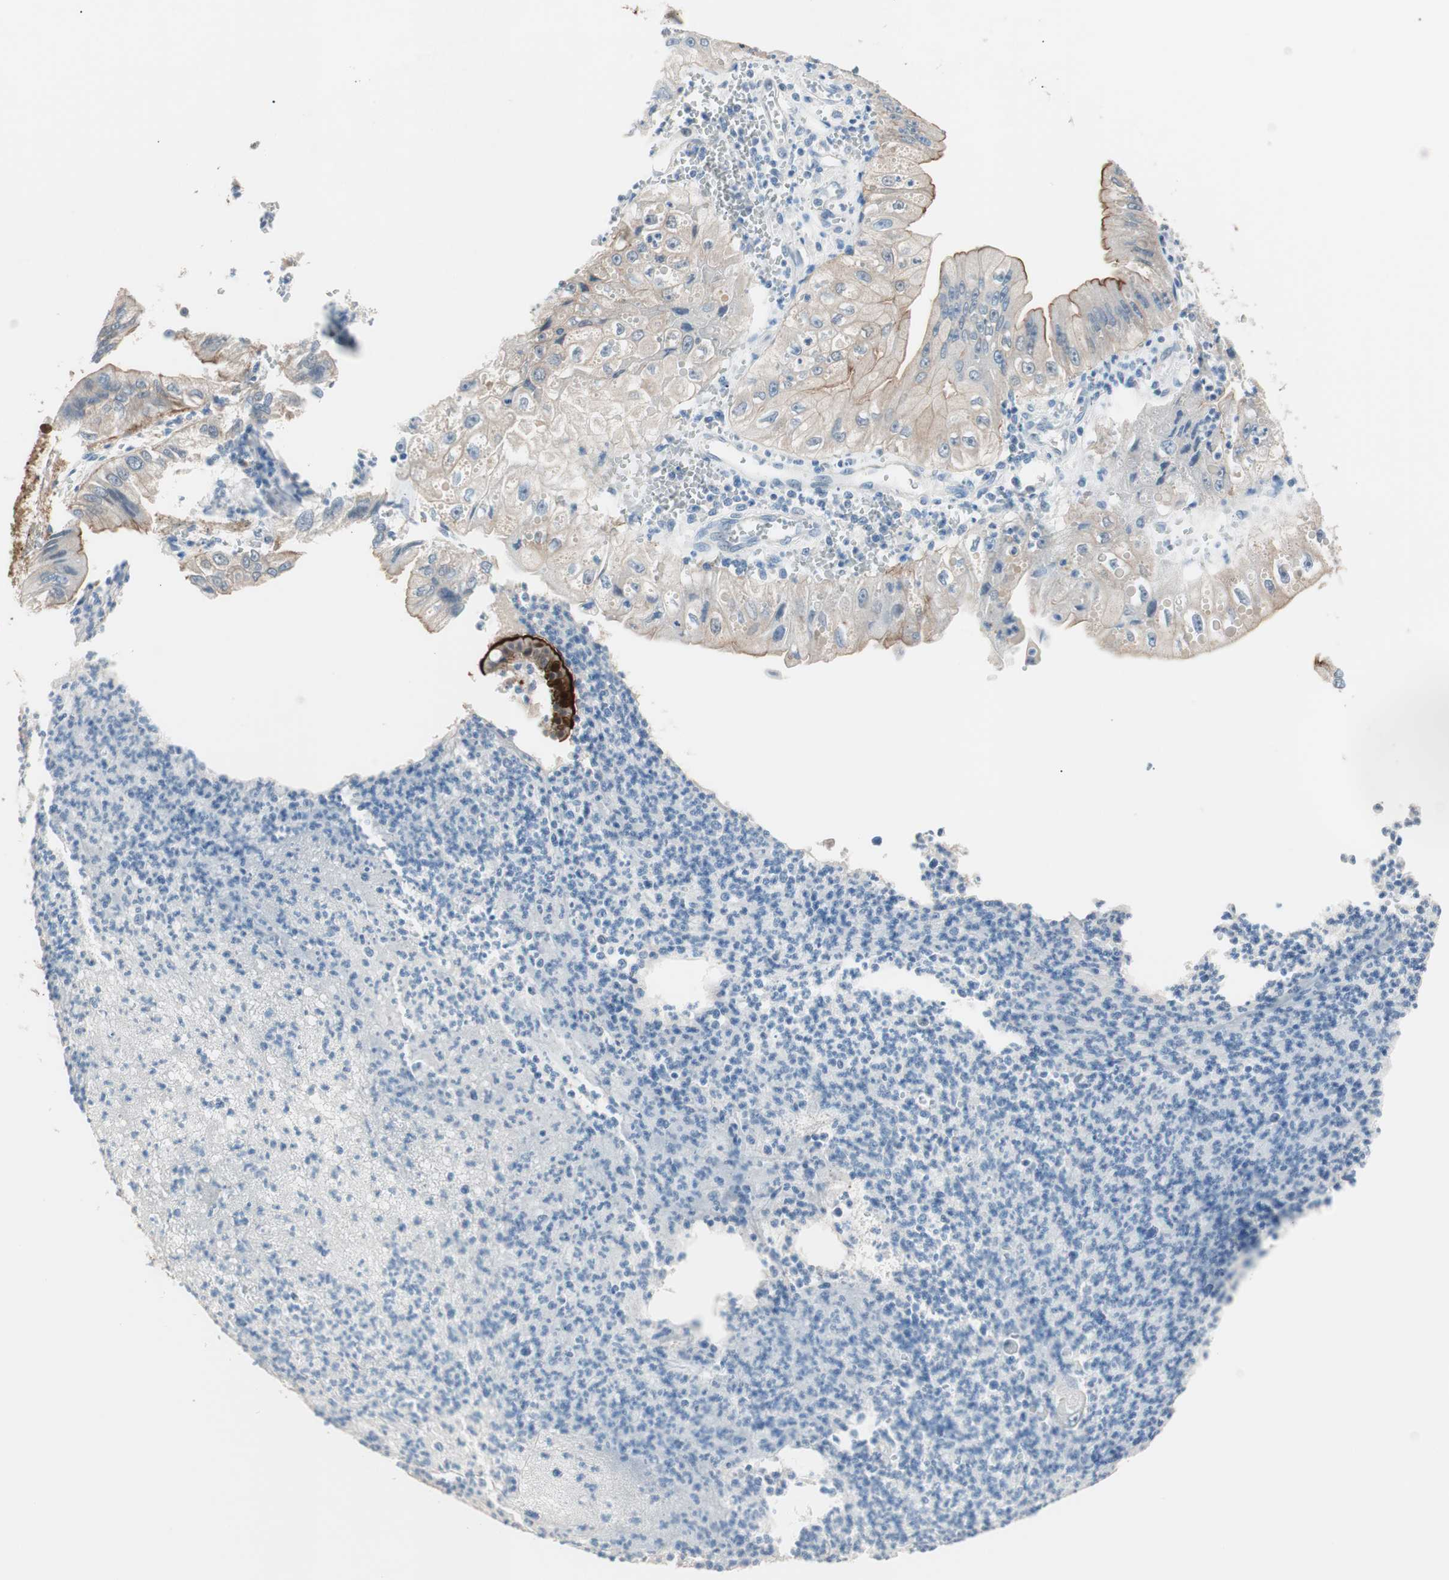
{"staining": {"intensity": "moderate", "quantity": "25%-75%", "location": "cytoplasmic/membranous"}, "tissue": "pancreatic cancer", "cell_type": "Tumor cells", "image_type": "cancer", "snomed": [{"axis": "morphology", "description": "Normal tissue, NOS"}, {"axis": "topography", "description": "Lymph node"}], "caption": "A high-resolution micrograph shows IHC staining of pancreatic cancer, which displays moderate cytoplasmic/membranous expression in about 25%-75% of tumor cells.", "gene": "VIL1", "patient": {"sex": "male", "age": 50}}